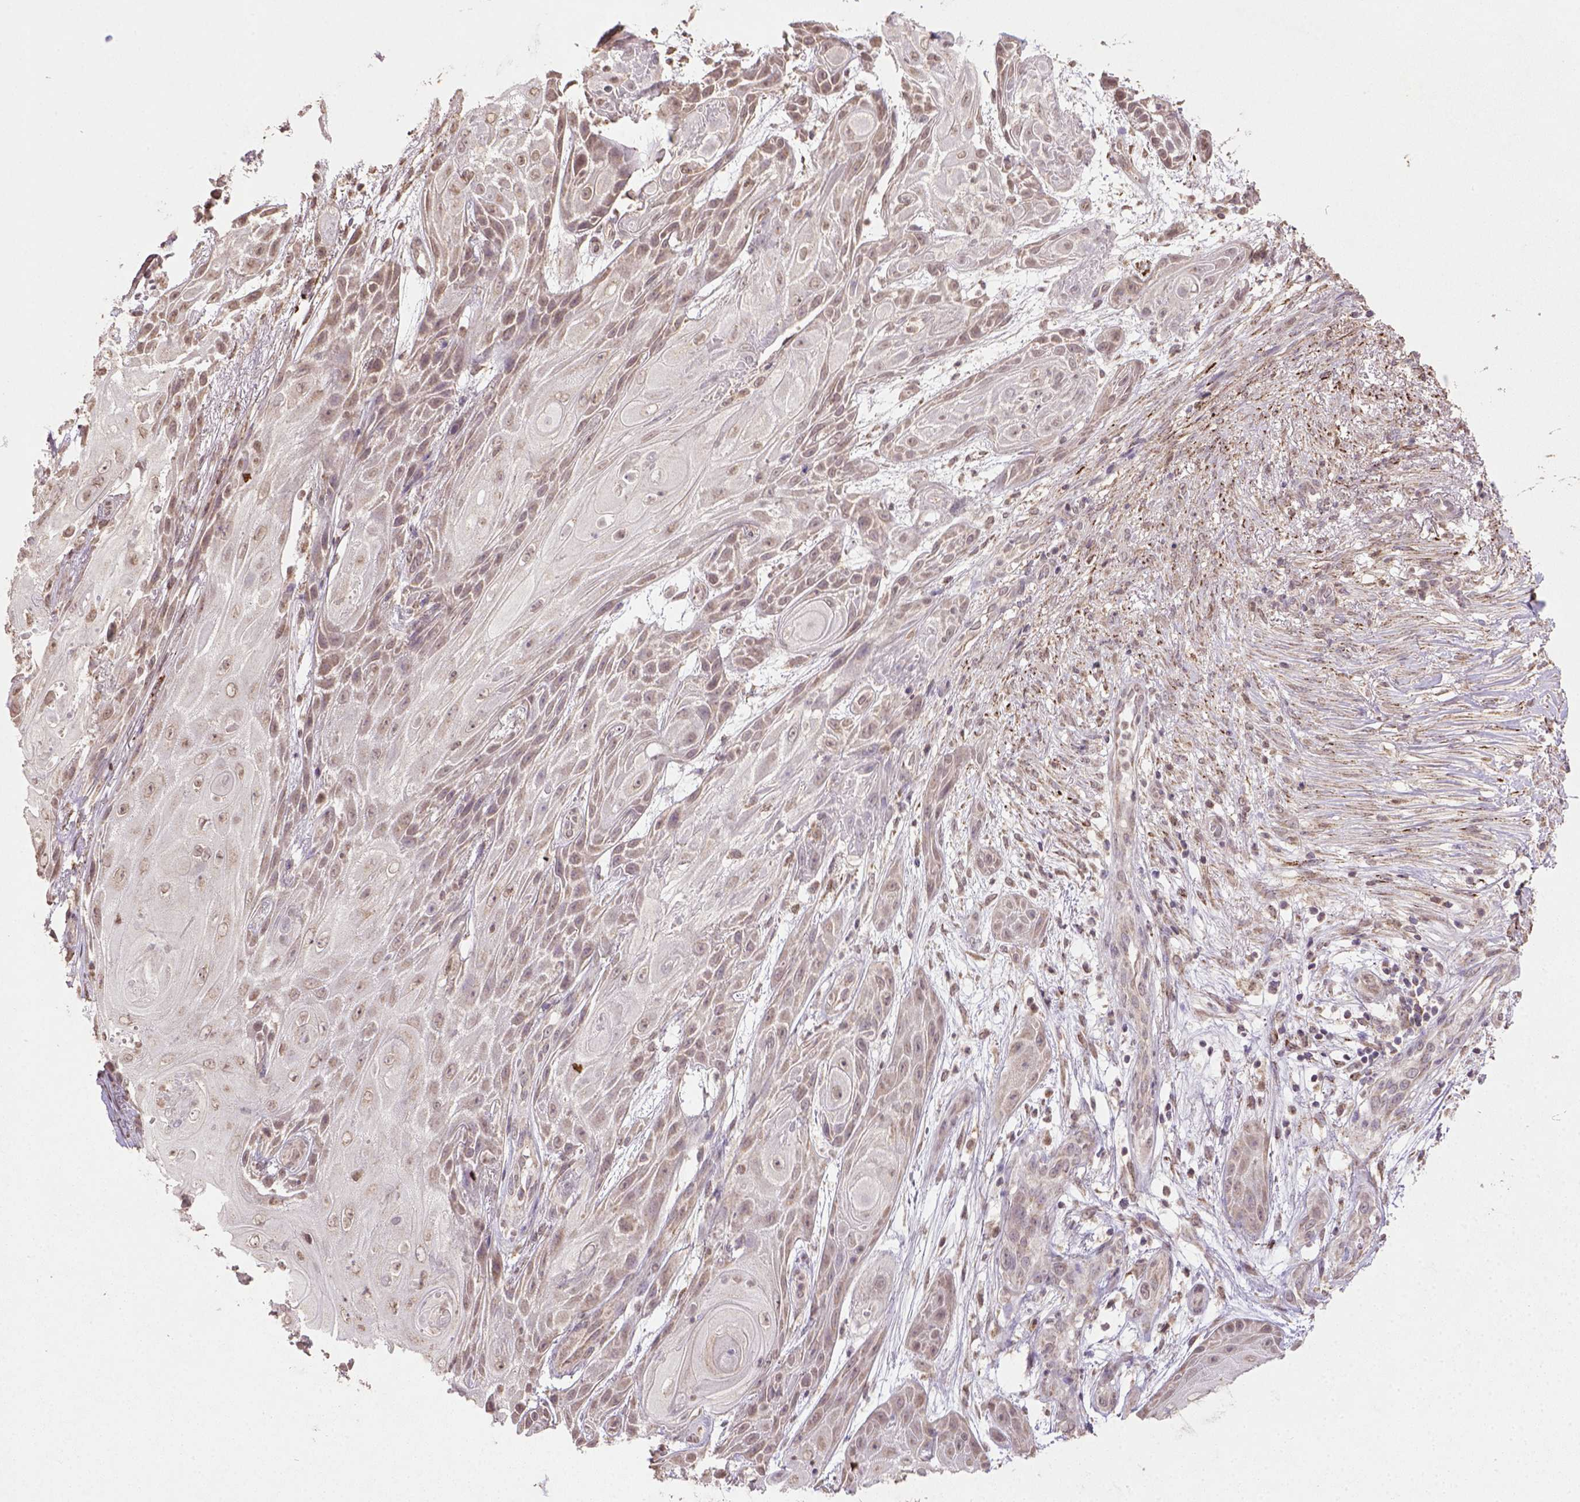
{"staining": {"intensity": "weak", "quantity": ">75%", "location": "cytoplasmic/membranous"}, "tissue": "skin cancer", "cell_type": "Tumor cells", "image_type": "cancer", "snomed": [{"axis": "morphology", "description": "Squamous cell carcinoma, NOS"}, {"axis": "topography", "description": "Skin"}], "caption": "IHC of human skin cancer (squamous cell carcinoma) displays low levels of weak cytoplasmic/membranous staining in about >75% of tumor cells.", "gene": "NUDT10", "patient": {"sex": "male", "age": 62}}